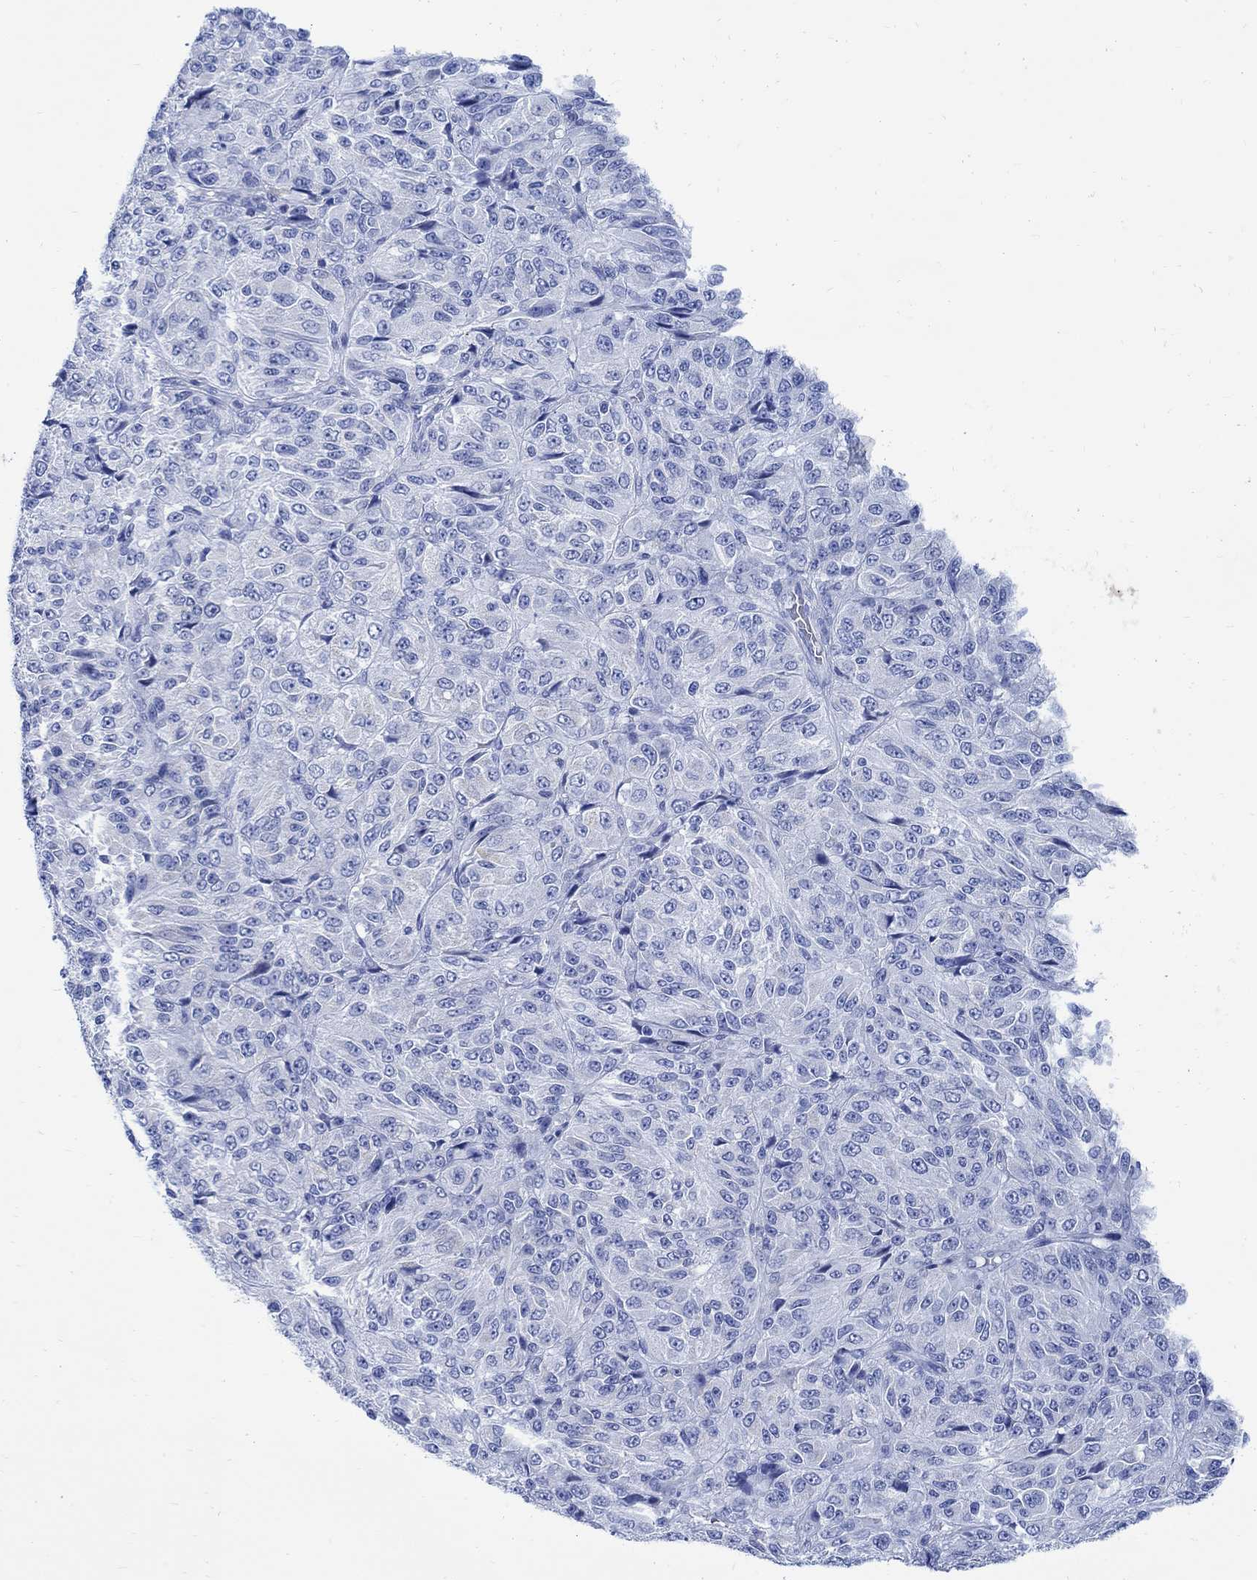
{"staining": {"intensity": "negative", "quantity": "none", "location": "none"}, "tissue": "melanoma", "cell_type": "Tumor cells", "image_type": "cancer", "snomed": [{"axis": "morphology", "description": "Malignant melanoma, Metastatic site"}, {"axis": "topography", "description": "Brain"}], "caption": "Photomicrograph shows no significant protein positivity in tumor cells of malignant melanoma (metastatic site).", "gene": "CPLX2", "patient": {"sex": "female", "age": 56}}